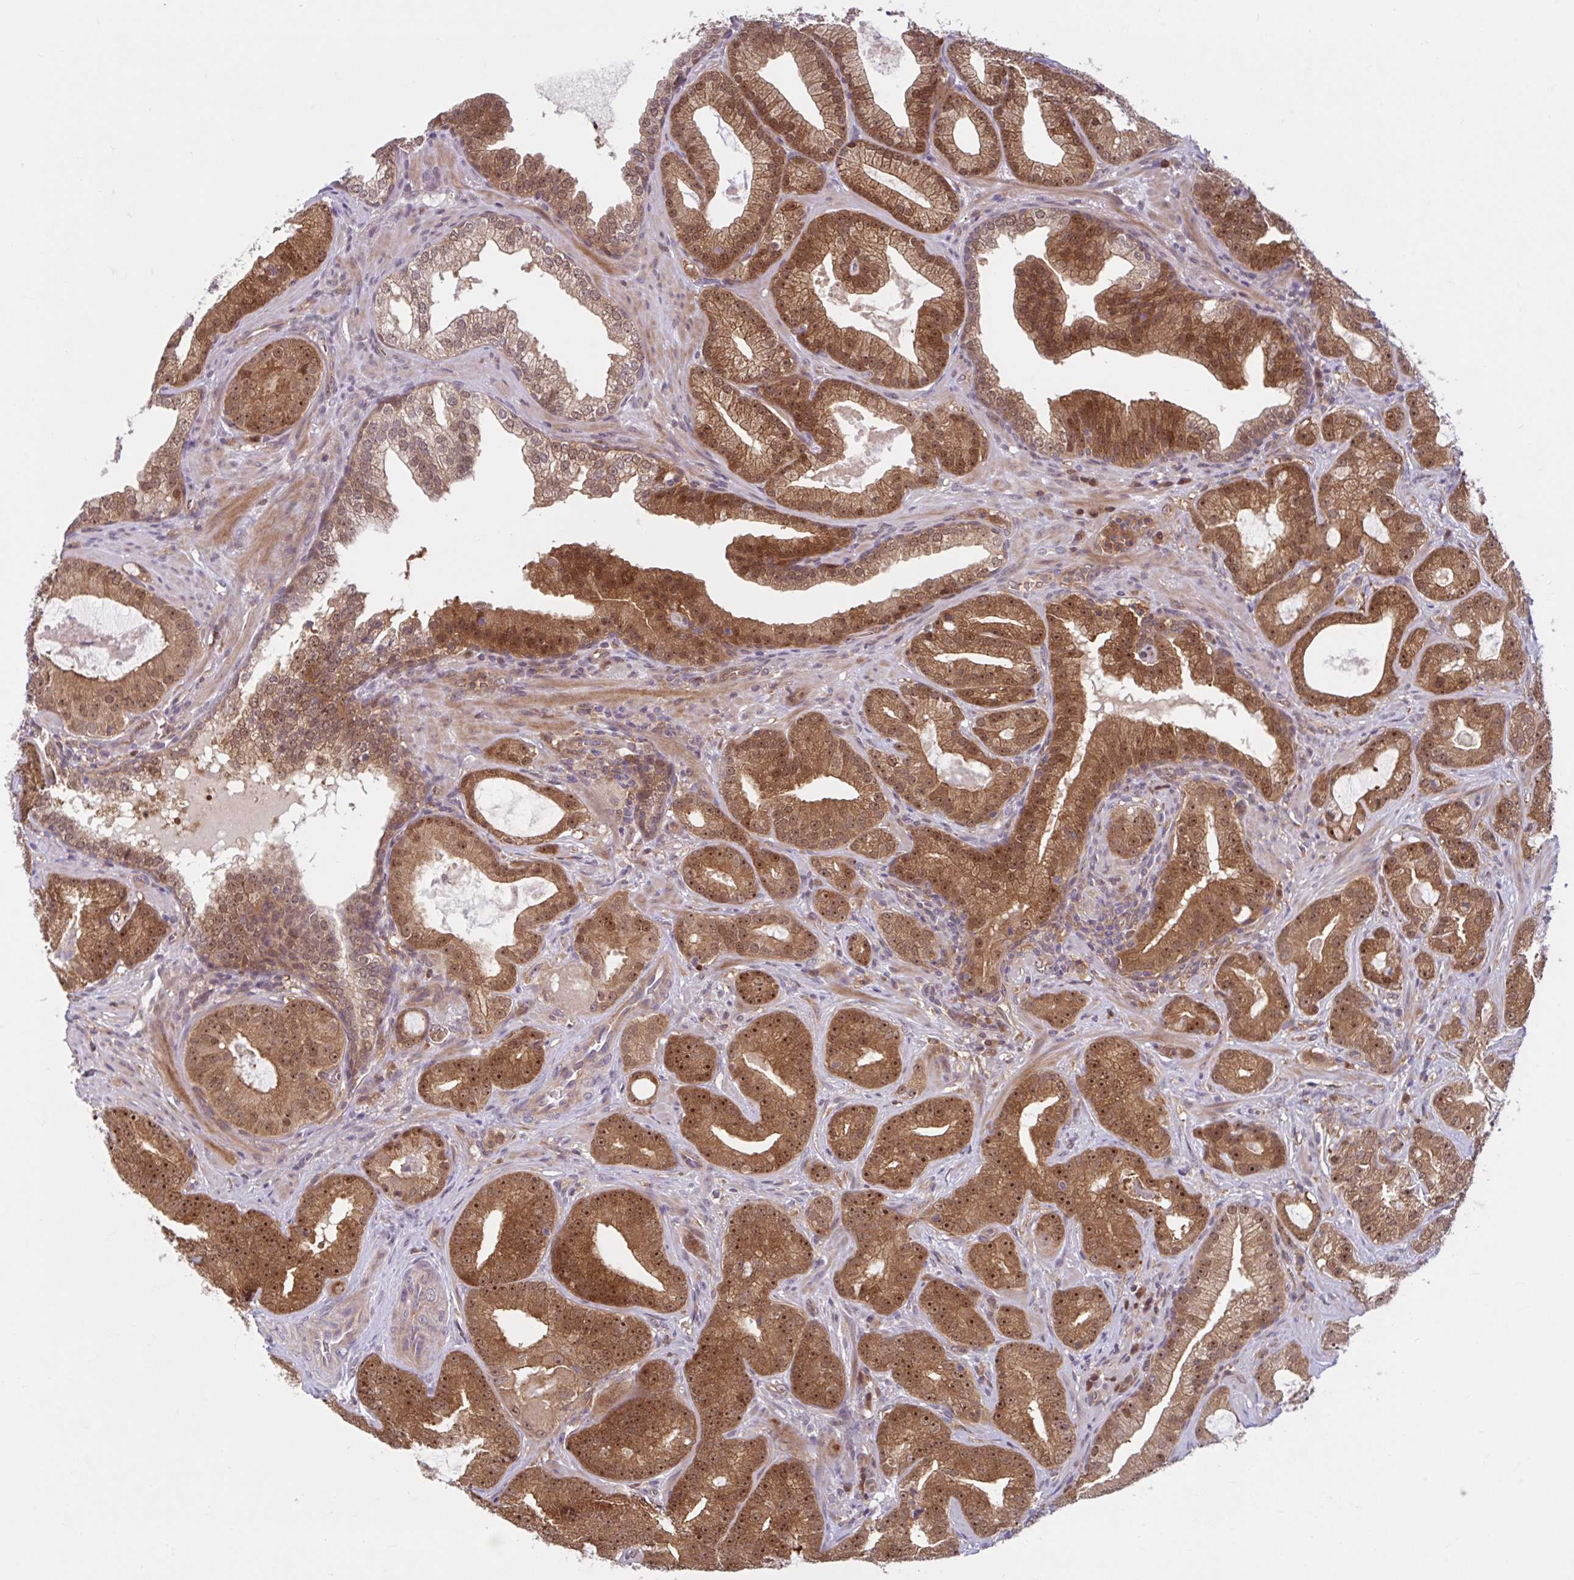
{"staining": {"intensity": "strong", "quantity": ">75%", "location": "cytoplasmic/membranous,nuclear"}, "tissue": "prostate cancer", "cell_type": "Tumor cells", "image_type": "cancer", "snomed": [{"axis": "morphology", "description": "Adenocarcinoma, High grade"}, {"axis": "topography", "description": "Prostate"}], "caption": "Protein staining of prostate adenocarcinoma (high-grade) tissue reveals strong cytoplasmic/membranous and nuclear expression in approximately >75% of tumor cells.", "gene": "HMBS", "patient": {"sex": "male", "age": 65}}